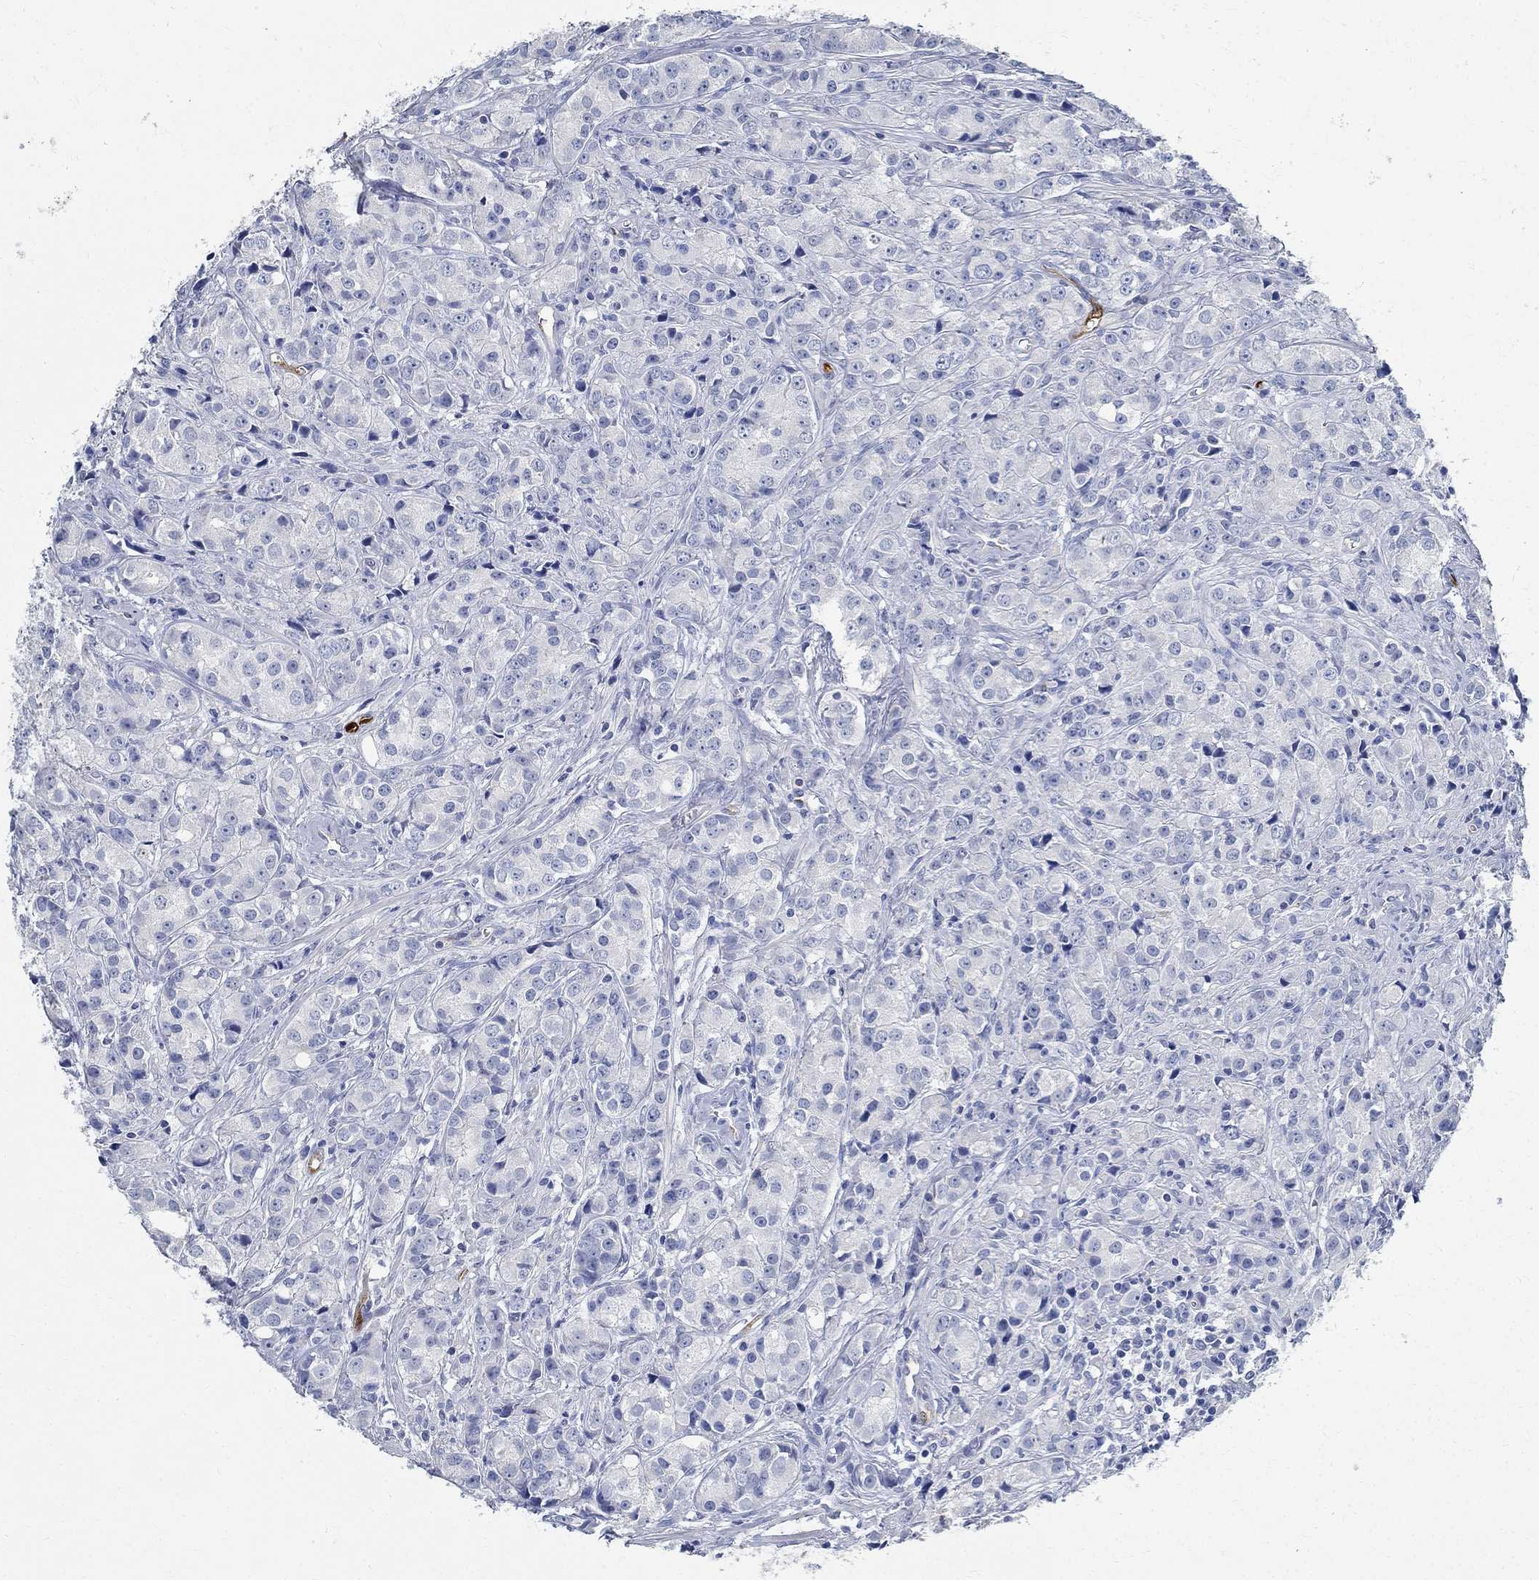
{"staining": {"intensity": "negative", "quantity": "none", "location": "none"}, "tissue": "prostate cancer", "cell_type": "Tumor cells", "image_type": "cancer", "snomed": [{"axis": "morphology", "description": "Adenocarcinoma, Medium grade"}, {"axis": "topography", "description": "Prostate"}], "caption": "A high-resolution histopathology image shows immunohistochemistry staining of medium-grade adenocarcinoma (prostate), which demonstrates no significant staining in tumor cells.", "gene": "PRX", "patient": {"sex": "male", "age": 74}}